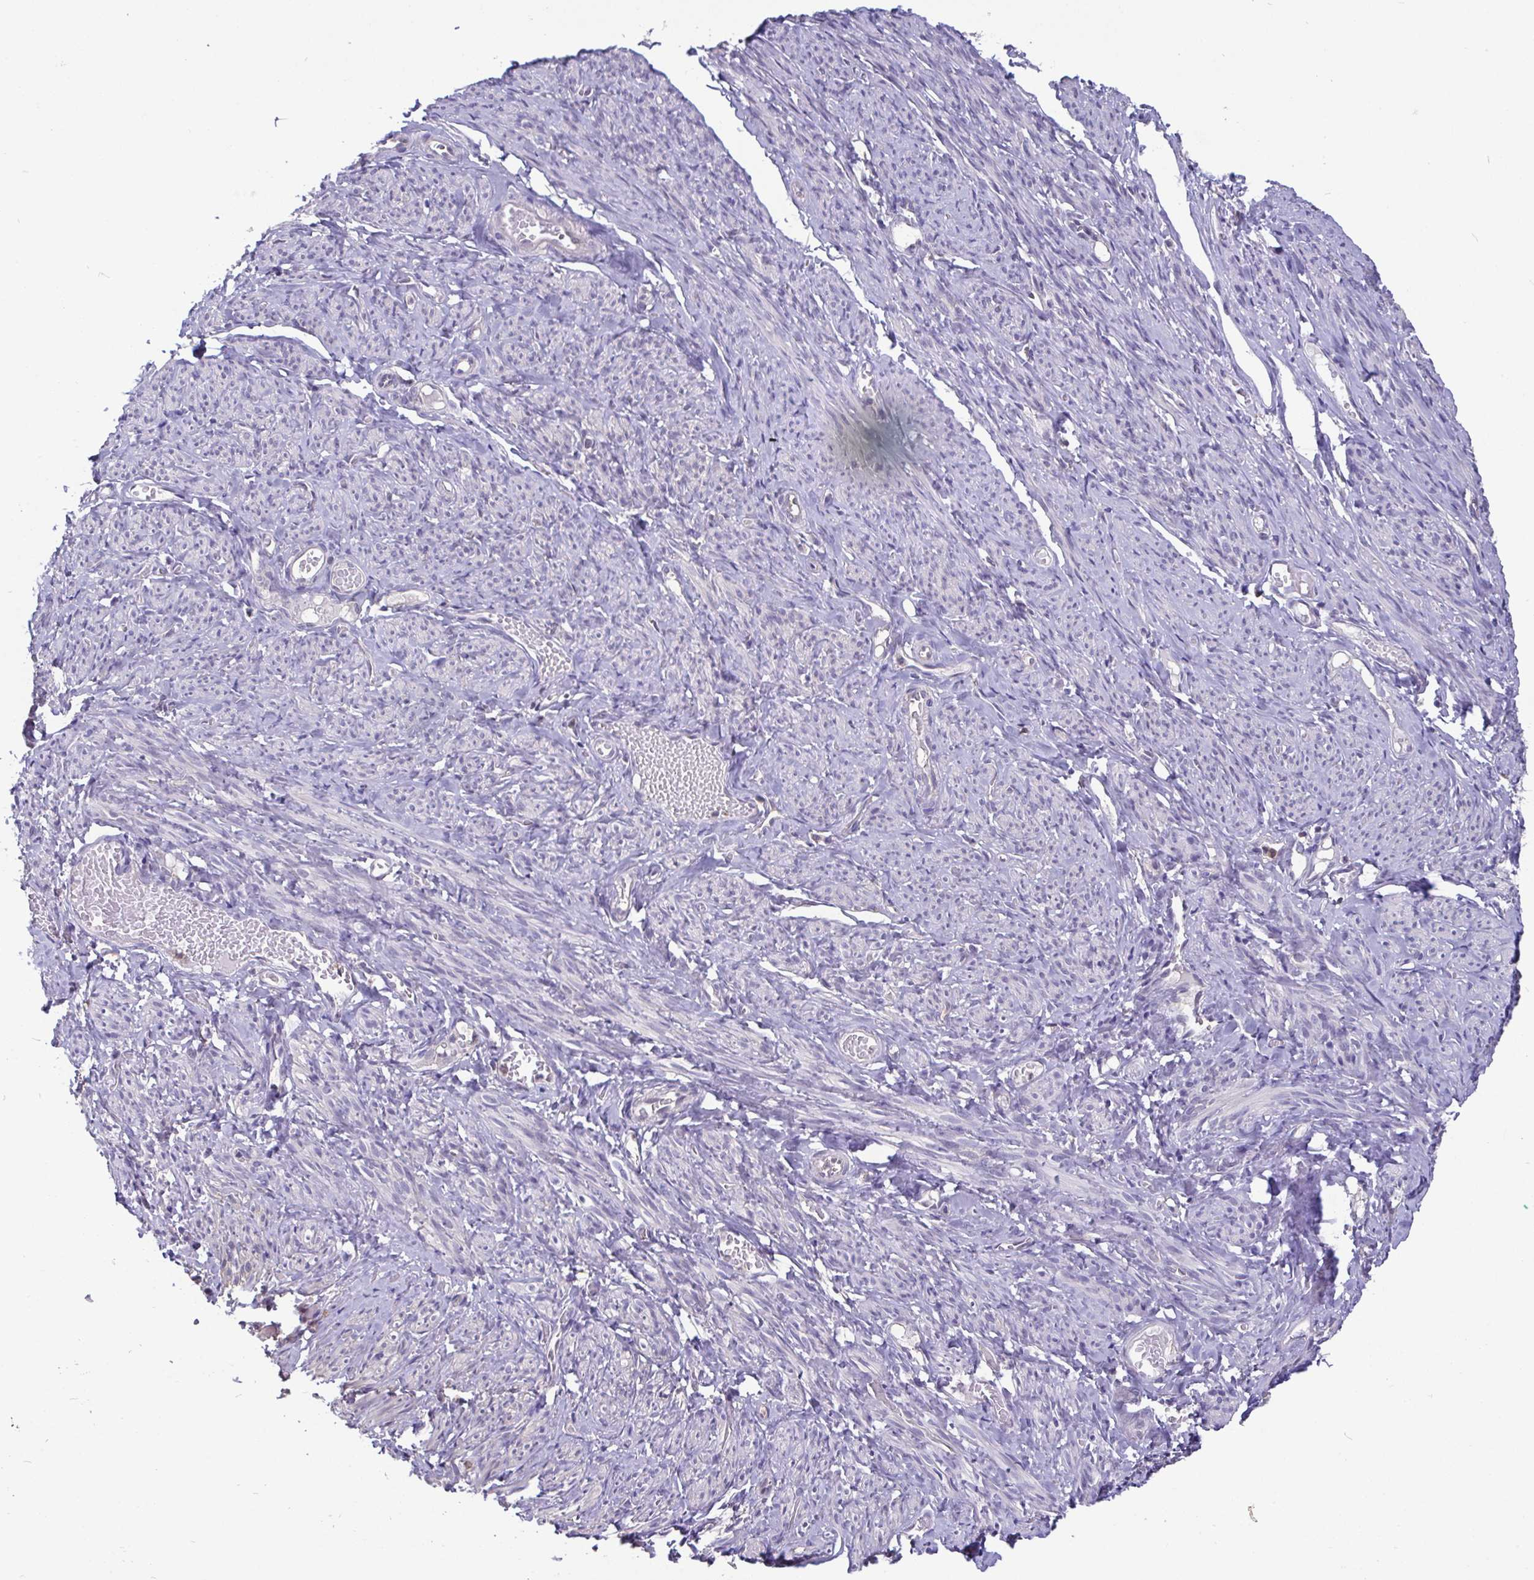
{"staining": {"intensity": "negative", "quantity": "none", "location": "none"}, "tissue": "smooth muscle", "cell_type": "Smooth muscle cells", "image_type": "normal", "snomed": [{"axis": "morphology", "description": "Normal tissue, NOS"}, {"axis": "topography", "description": "Smooth muscle"}], "caption": "DAB immunohistochemical staining of normal human smooth muscle shows no significant expression in smooth muscle cells.", "gene": "IDH1", "patient": {"sex": "female", "age": 65}}